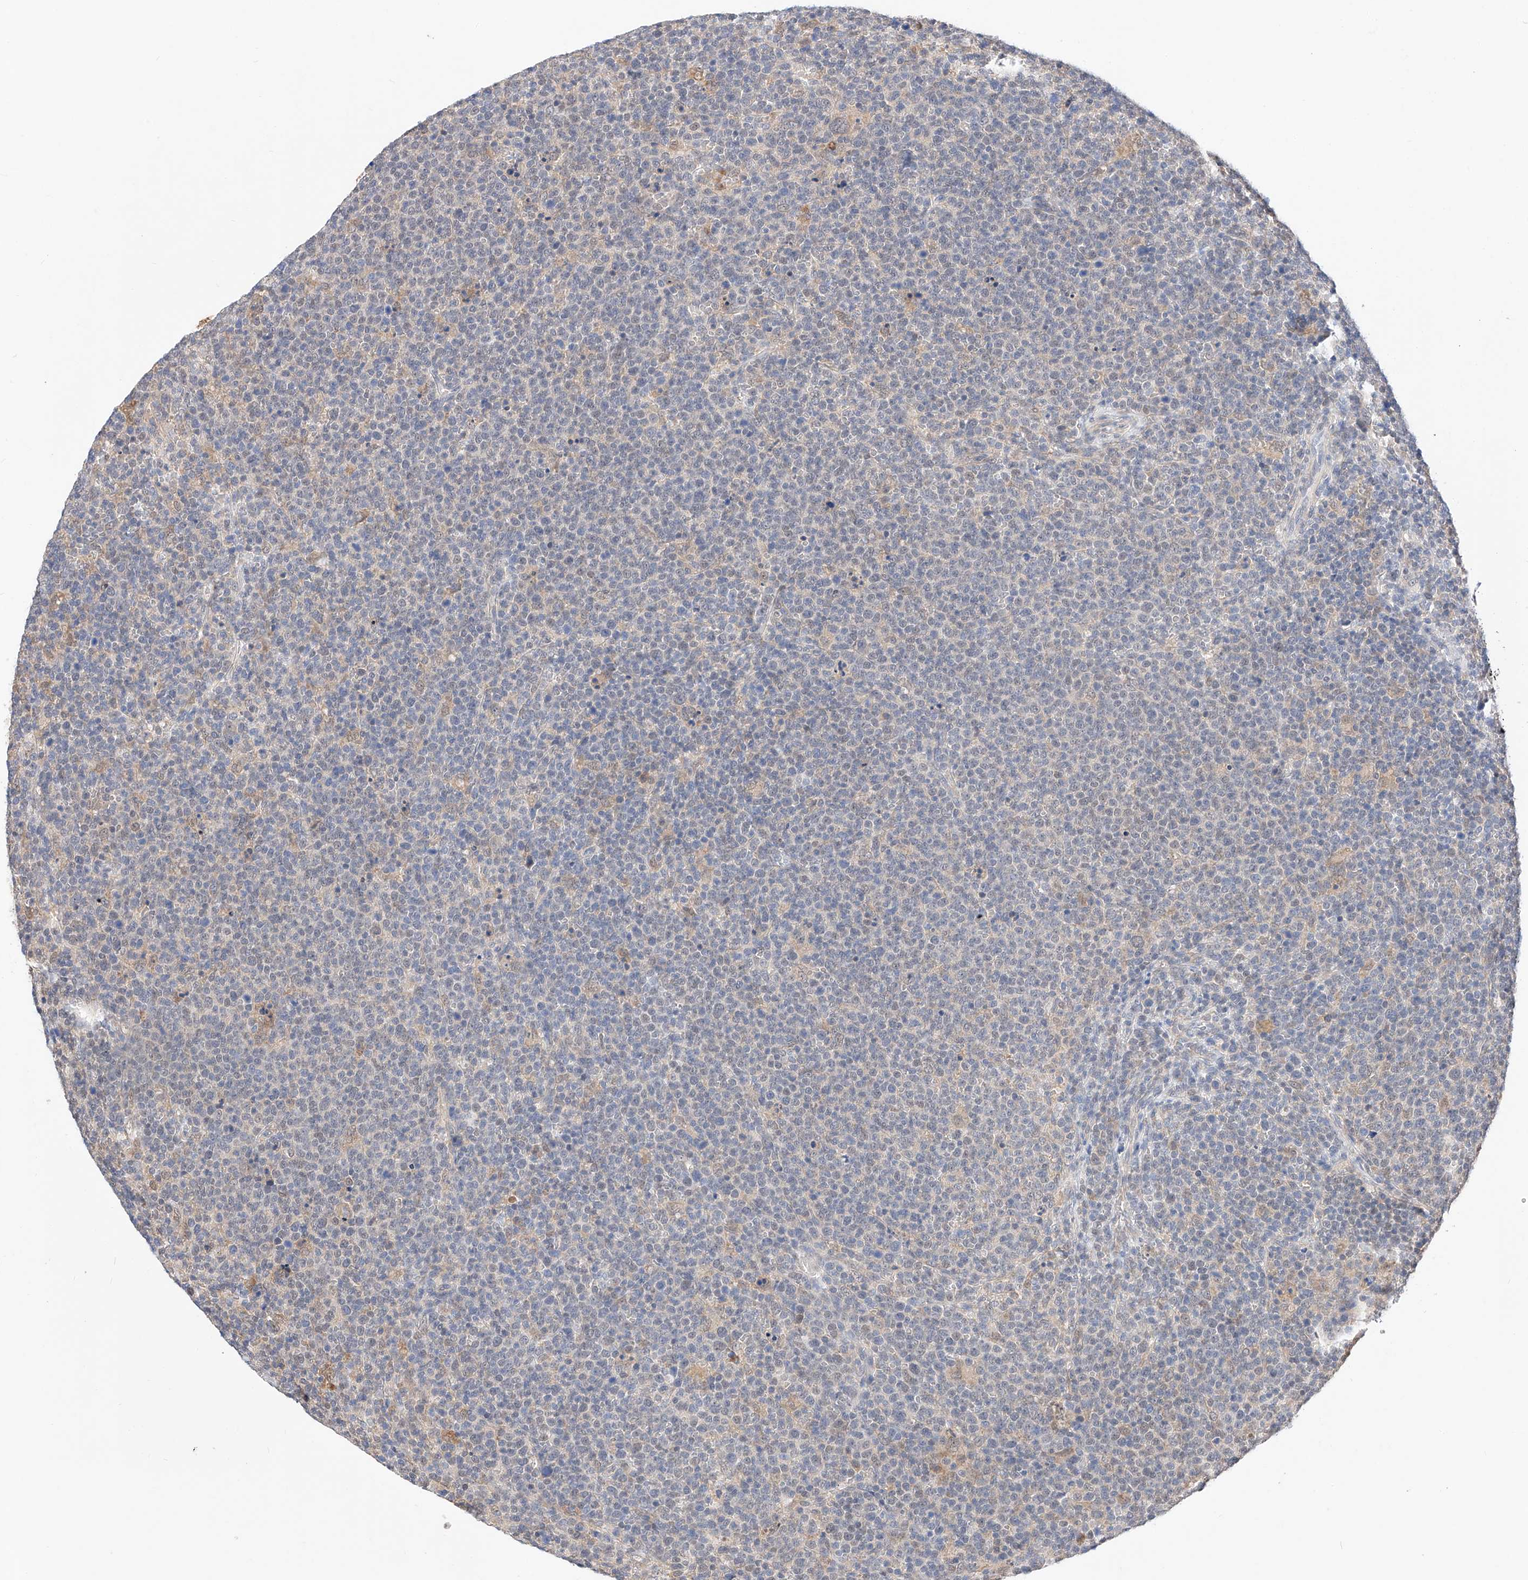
{"staining": {"intensity": "negative", "quantity": "none", "location": "none"}, "tissue": "lymphoma", "cell_type": "Tumor cells", "image_type": "cancer", "snomed": [{"axis": "morphology", "description": "Malignant lymphoma, non-Hodgkin's type, High grade"}, {"axis": "topography", "description": "Lymph node"}], "caption": "Tumor cells are negative for brown protein staining in high-grade malignant lymphoma, non-Hodgkin's type. (Stains: DAB (3,3'-diaminobenzidine) immunohistochemistry with hematoxylin counter stain, Microscopy: brightfield microscopy at high magnification).", "gene": "ZSCAN4", "patient": {"sex": "male", "age": 61}}